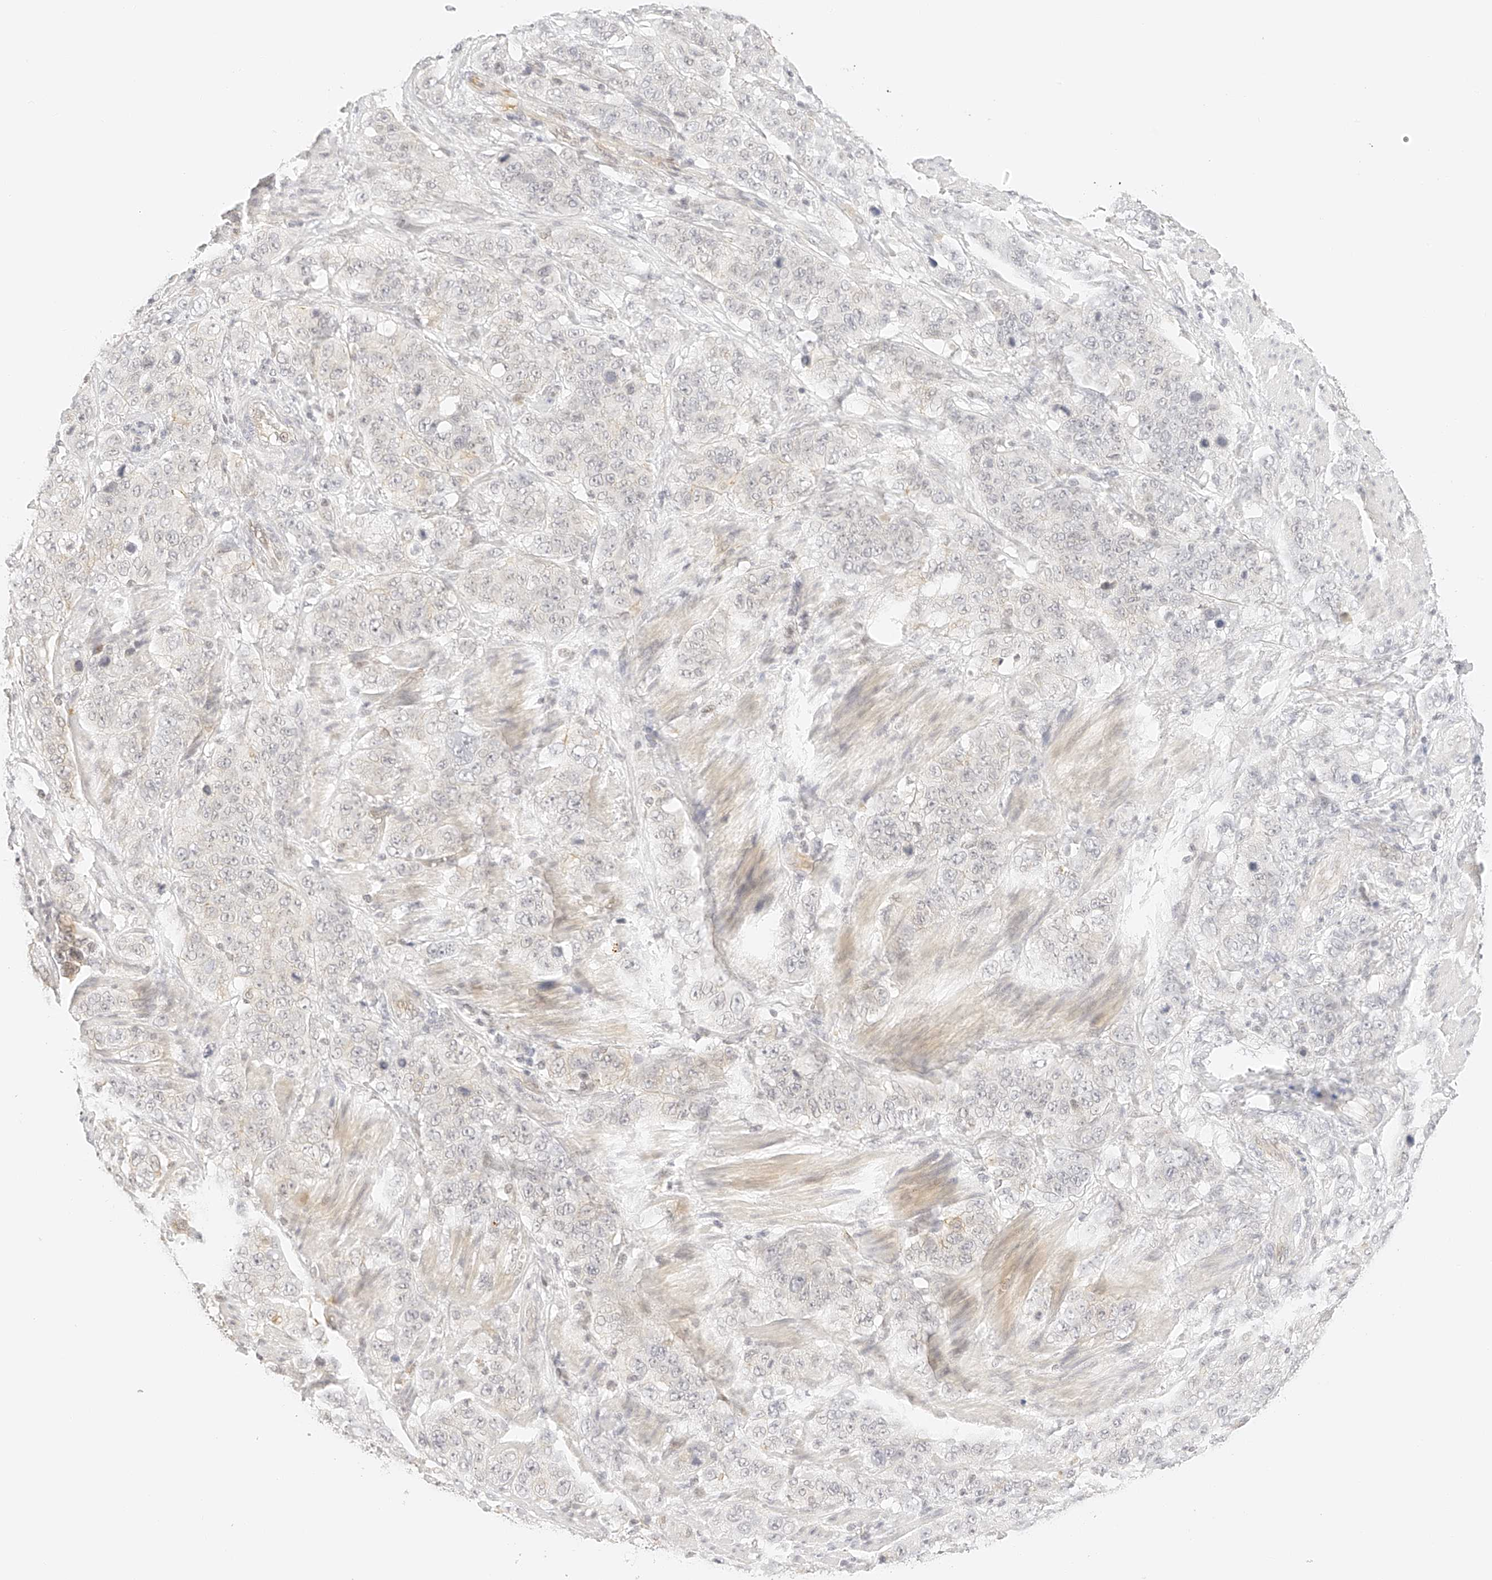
{"staining": {"intensity": "negative", "quantity": "none", "location": "none"}, "tissue": "stomach cancer", "cell_type": "Tumor cells", "image_type": "cancer", "snomed": [{"axis": "morphology", "description": "Adenocarcinoma, NOS"}, {"axis": "topography", "description": "Stomach"}], "caption": "Immunohistochemical staining of human stomach adenocarcinoma demonstrates no significant staining in tumor cells.", "gene": "ZFP69", "patient": {"sex": "male", "age": 48}}